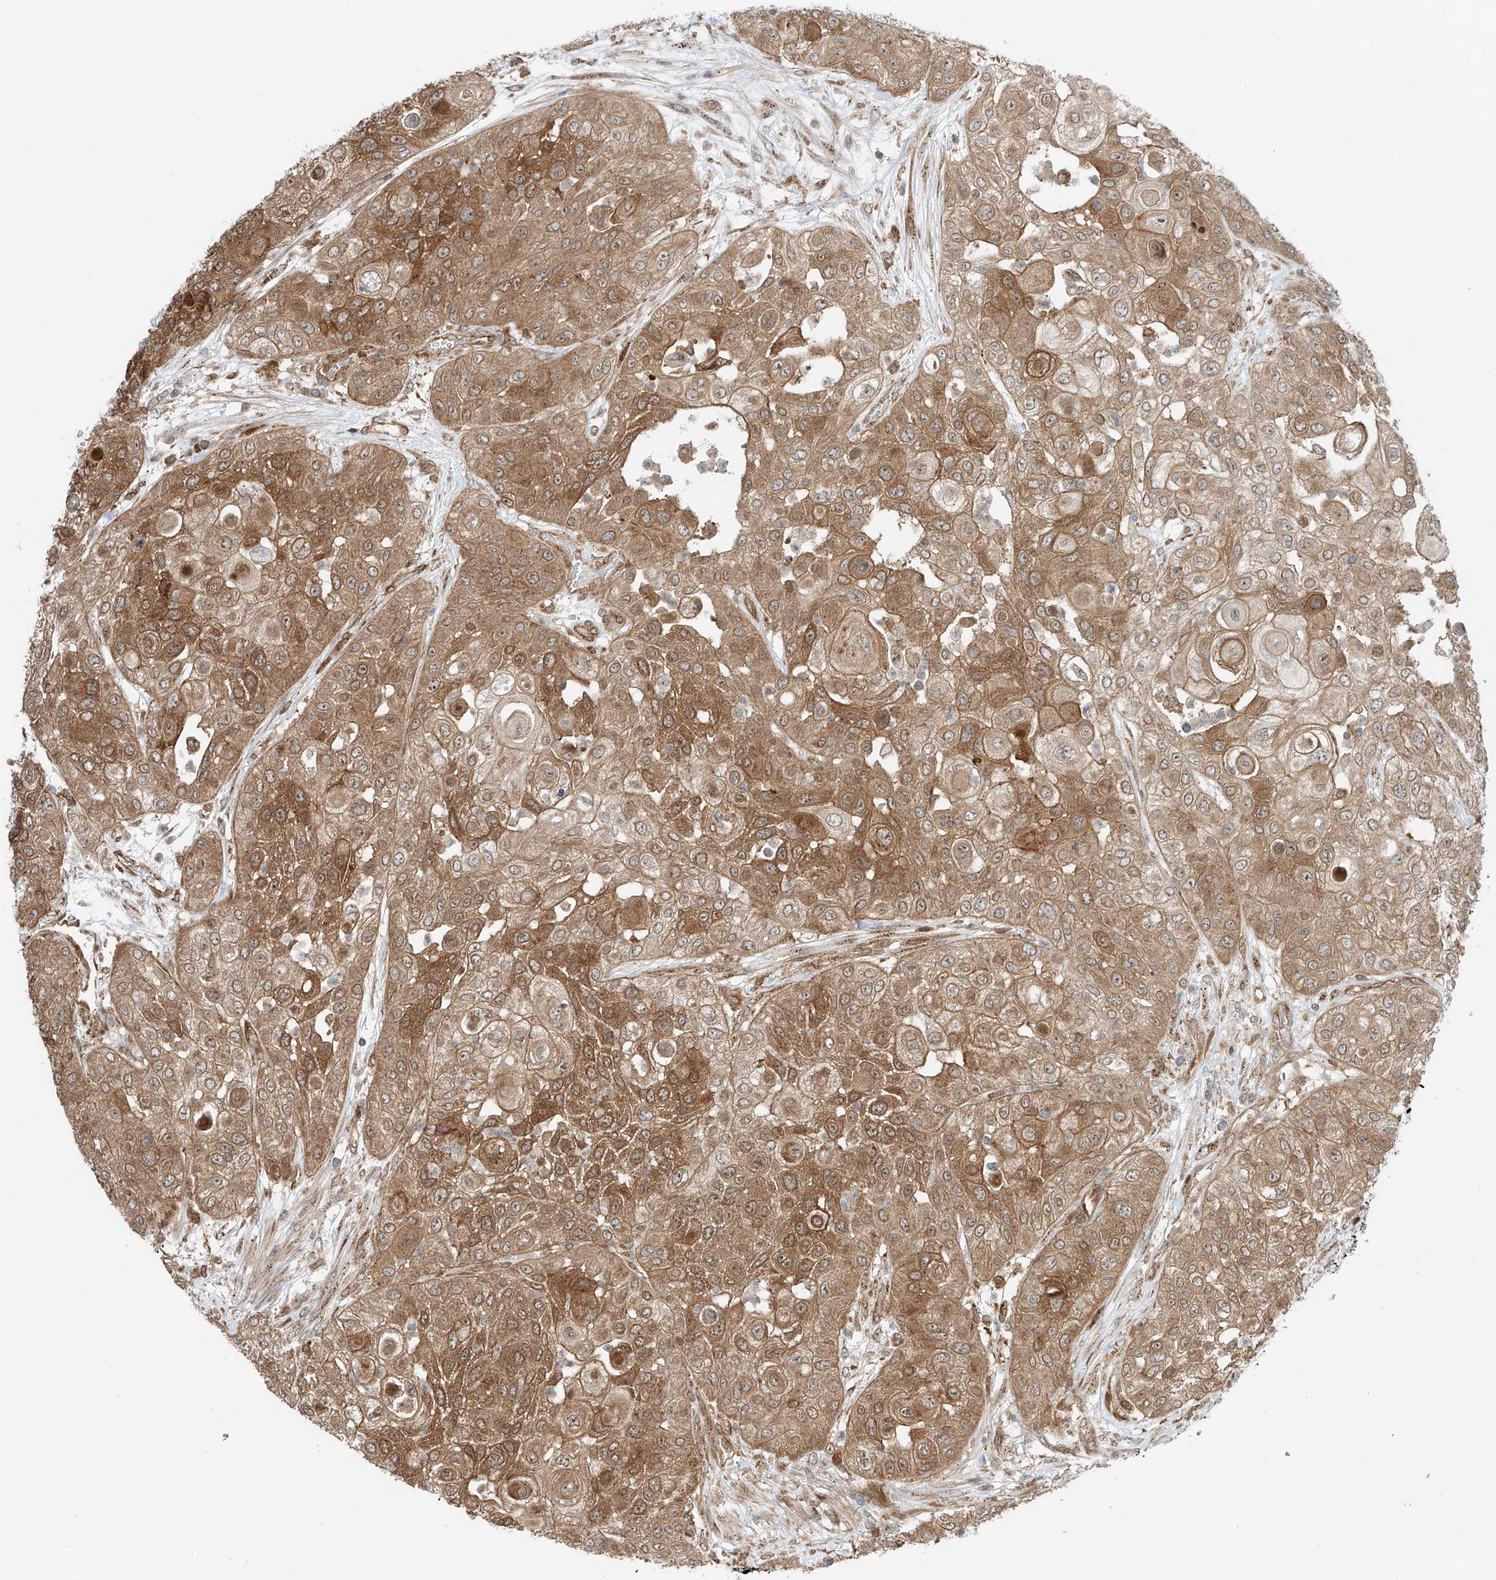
{"staining": {"intensity": "moderate", "quantity": ">75%", "location": "cytoplasmic/membranous"}, "tissue": "urothelial cancer", "cell_type": "Tumor cells", "image_type": "cancer", "snomed": [{"axis": "morphology", "description": "Urothelial carcinoma, High grade"}, {"axis": "topography", "description": "Urinary bladder"}], "caption": "IHC (DAB) staining of human urothelial cancer exhibits moderate cytoplasmic/membranous protein positivity in approximately >75% of tumor cells.", "gene": "USP48", "patient": {"sex": "female", "age": 79}}